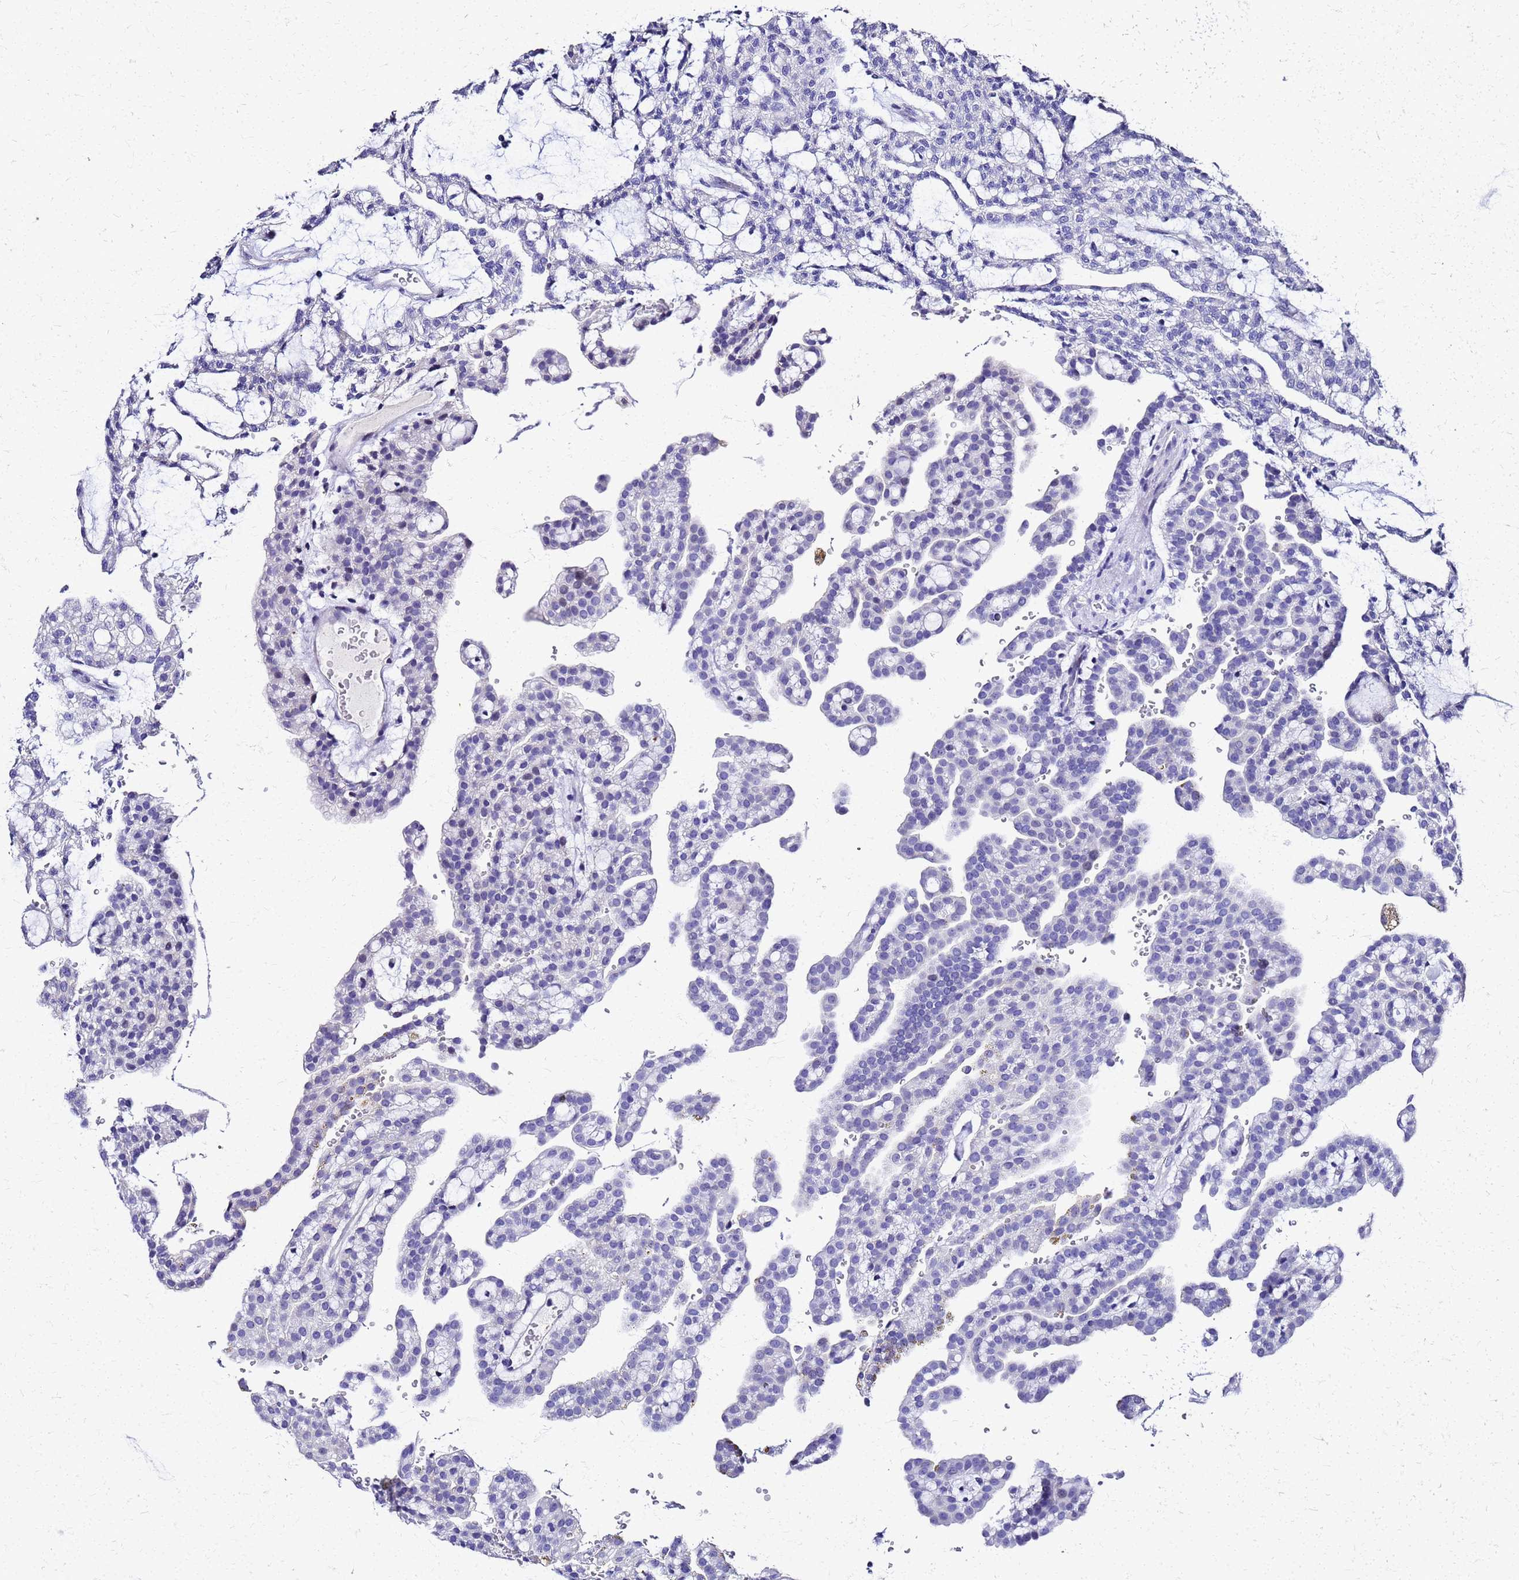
{"staining": {"intensity": "negative", "quantity": "none", "location": "none"}, "tissue": "renal cancer", "cell_type": "Tumor cells", "image_type": "cancer", "snomed": [{"axis": "morphology", "description": "Adenocarcinoma, NOS"}, {"axis": "topography", "description": "Kidney"}], "caption": "Tumor cells show no significant expression in renal adenocarcinoma.", "gene": "SMIM21", "patient": {"sex": "male", "age": 63}}